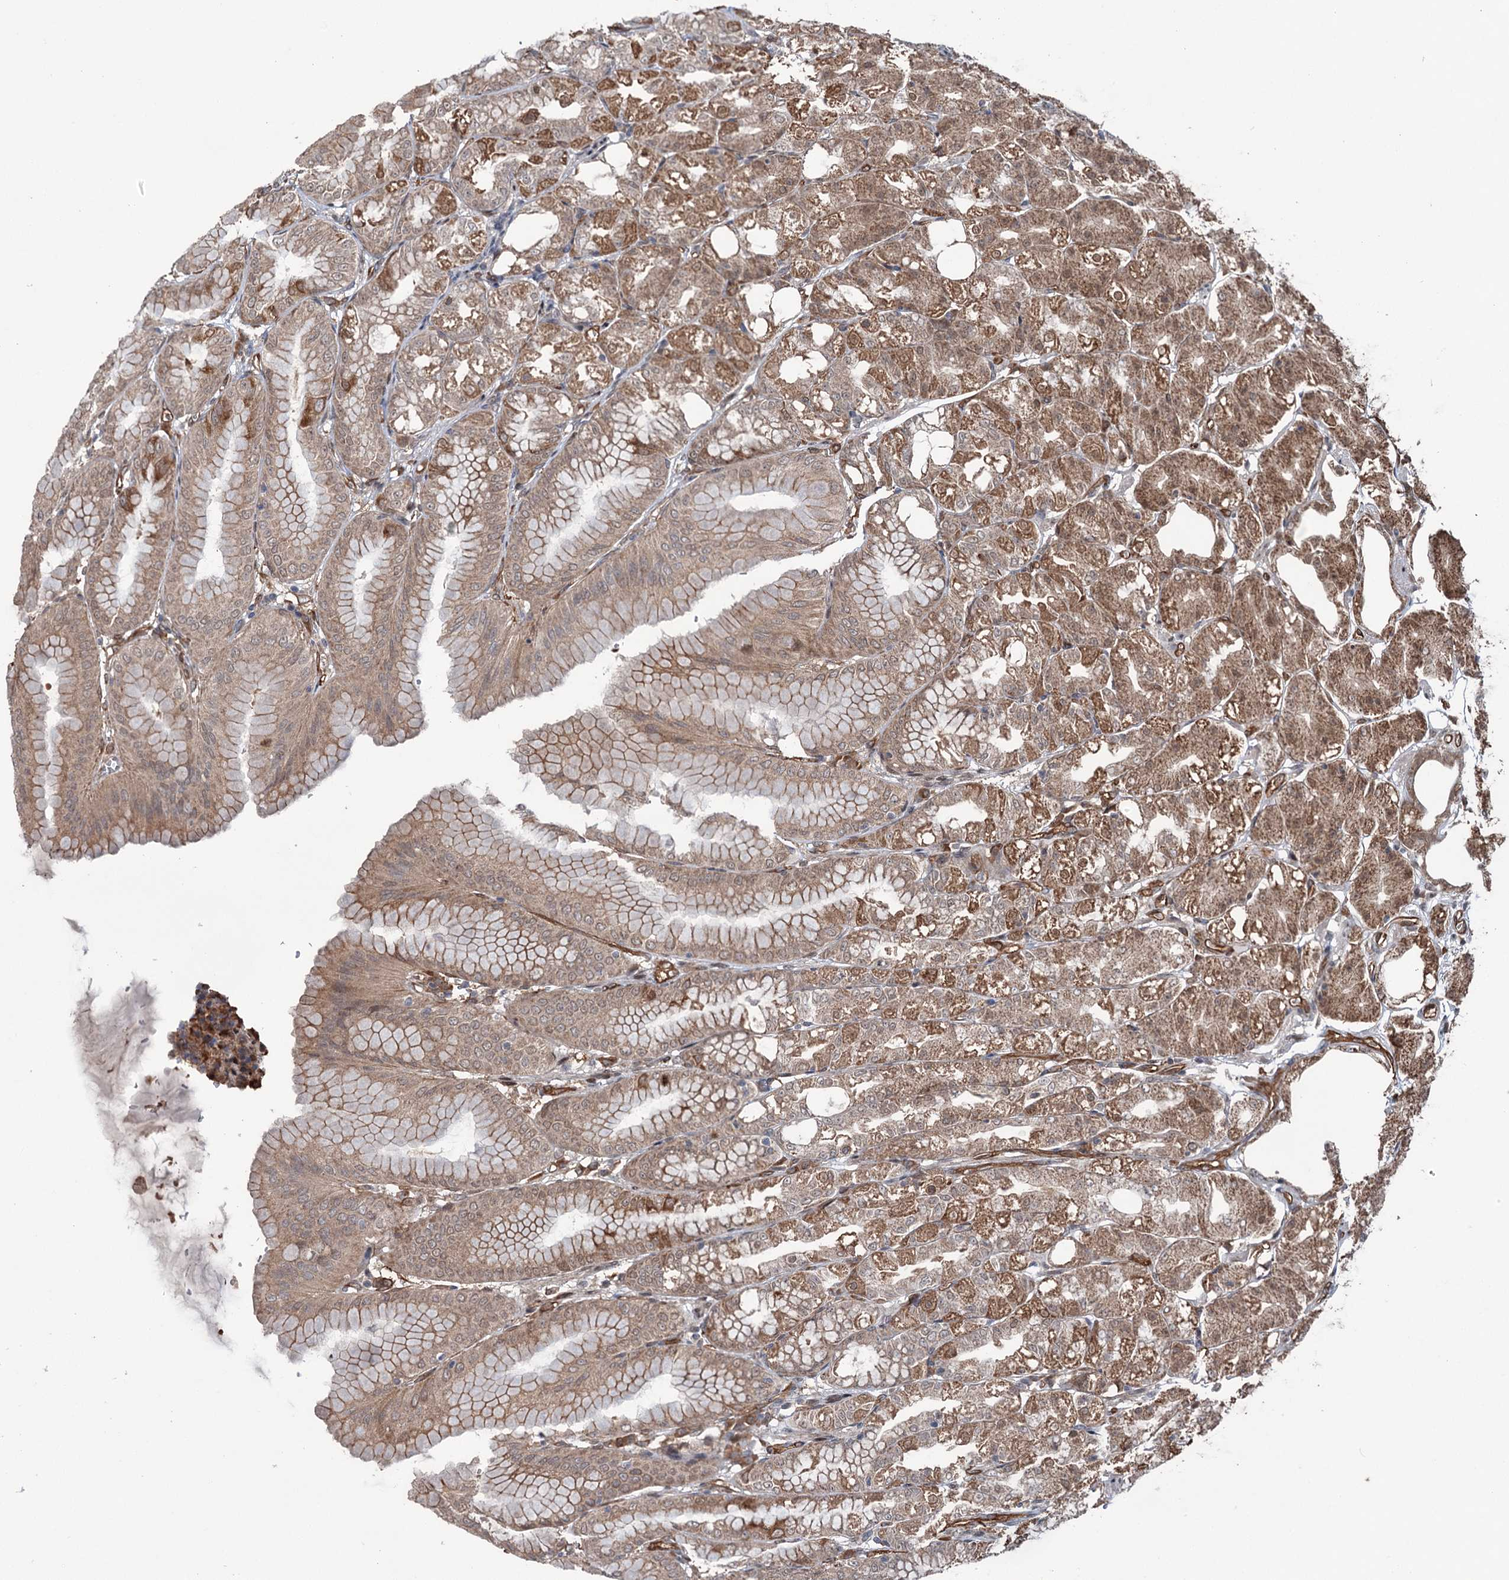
{"staining": {"intensity": "moderate", "quantity": ">75%", "location": "cytoplasmic/membranous"}, "tissue": "stomach", "cell_type": "Glandular cells", "image_type": "normal", "snomed": [{"axis": "morphology", "description": "Normal tissue, NOS"}, {"axis": "topography", "description": "Stomach, lower"}], "caption": "An immunohistochemistry (IHC) image of benign tissue is shown. Protein staining in brown highlights moderate cytoplasmic/membranous positivity in stomach within glandular cells. Nuclei are stained in blue.", "gene": "NCAPD2", "patient": {"sex": "male", "age": 71}}